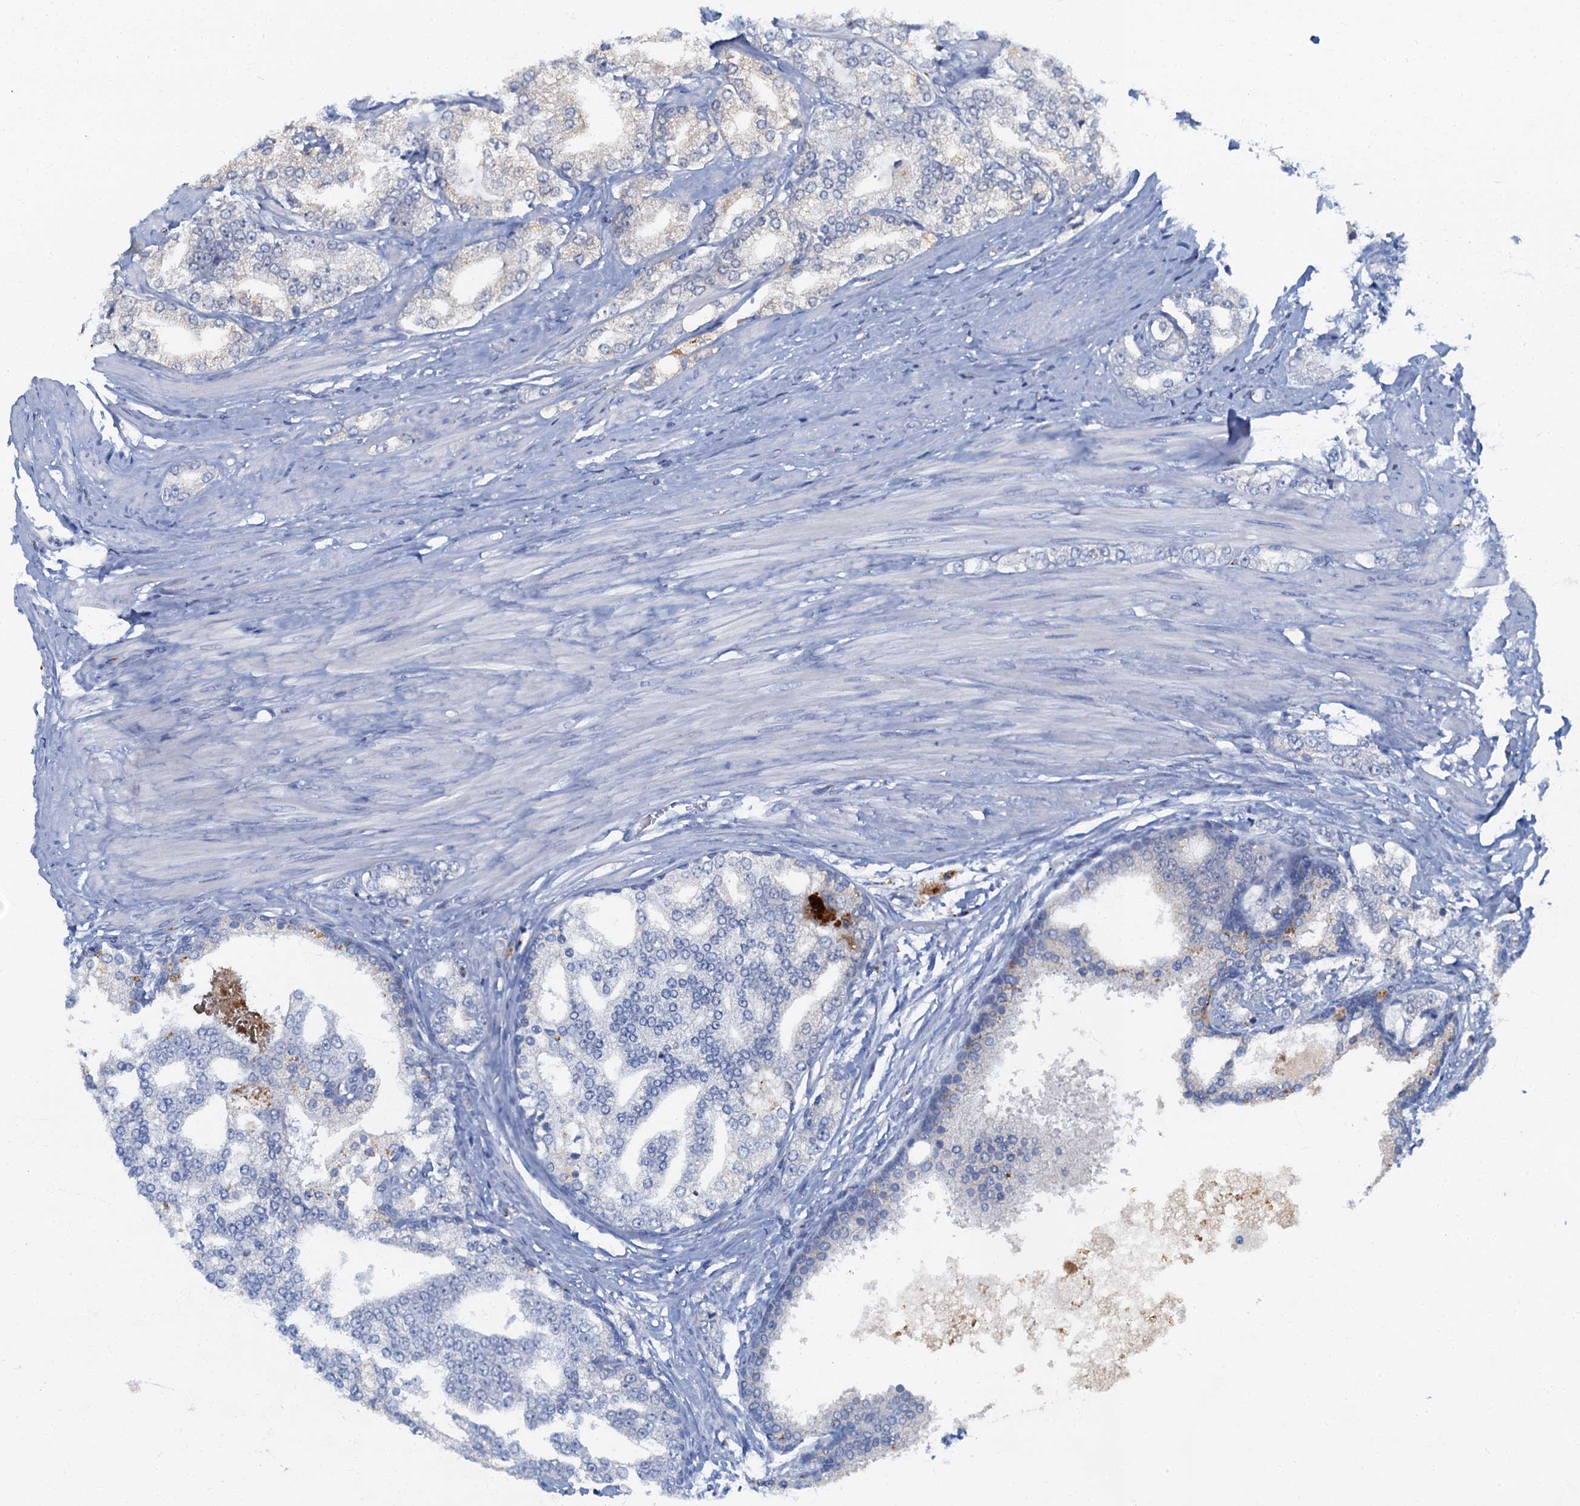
{"staining": {"intensity": "negative", "quantity": "none", "location": "none"}, "tissue": "prostate cancer", "cell_type": "Tumor cells", "image_type": "cancer", "snomed": [{"axis": "morphology", "description": "Adenocarcinoma, High grade"}, {"axis": "topography", "description": "Prostate"}], "caption": "Tumor cells are negative for protein expression in human prostate cancer.", "gene": "LYPD3", "patient": {"sex": "male", "age": 64}}